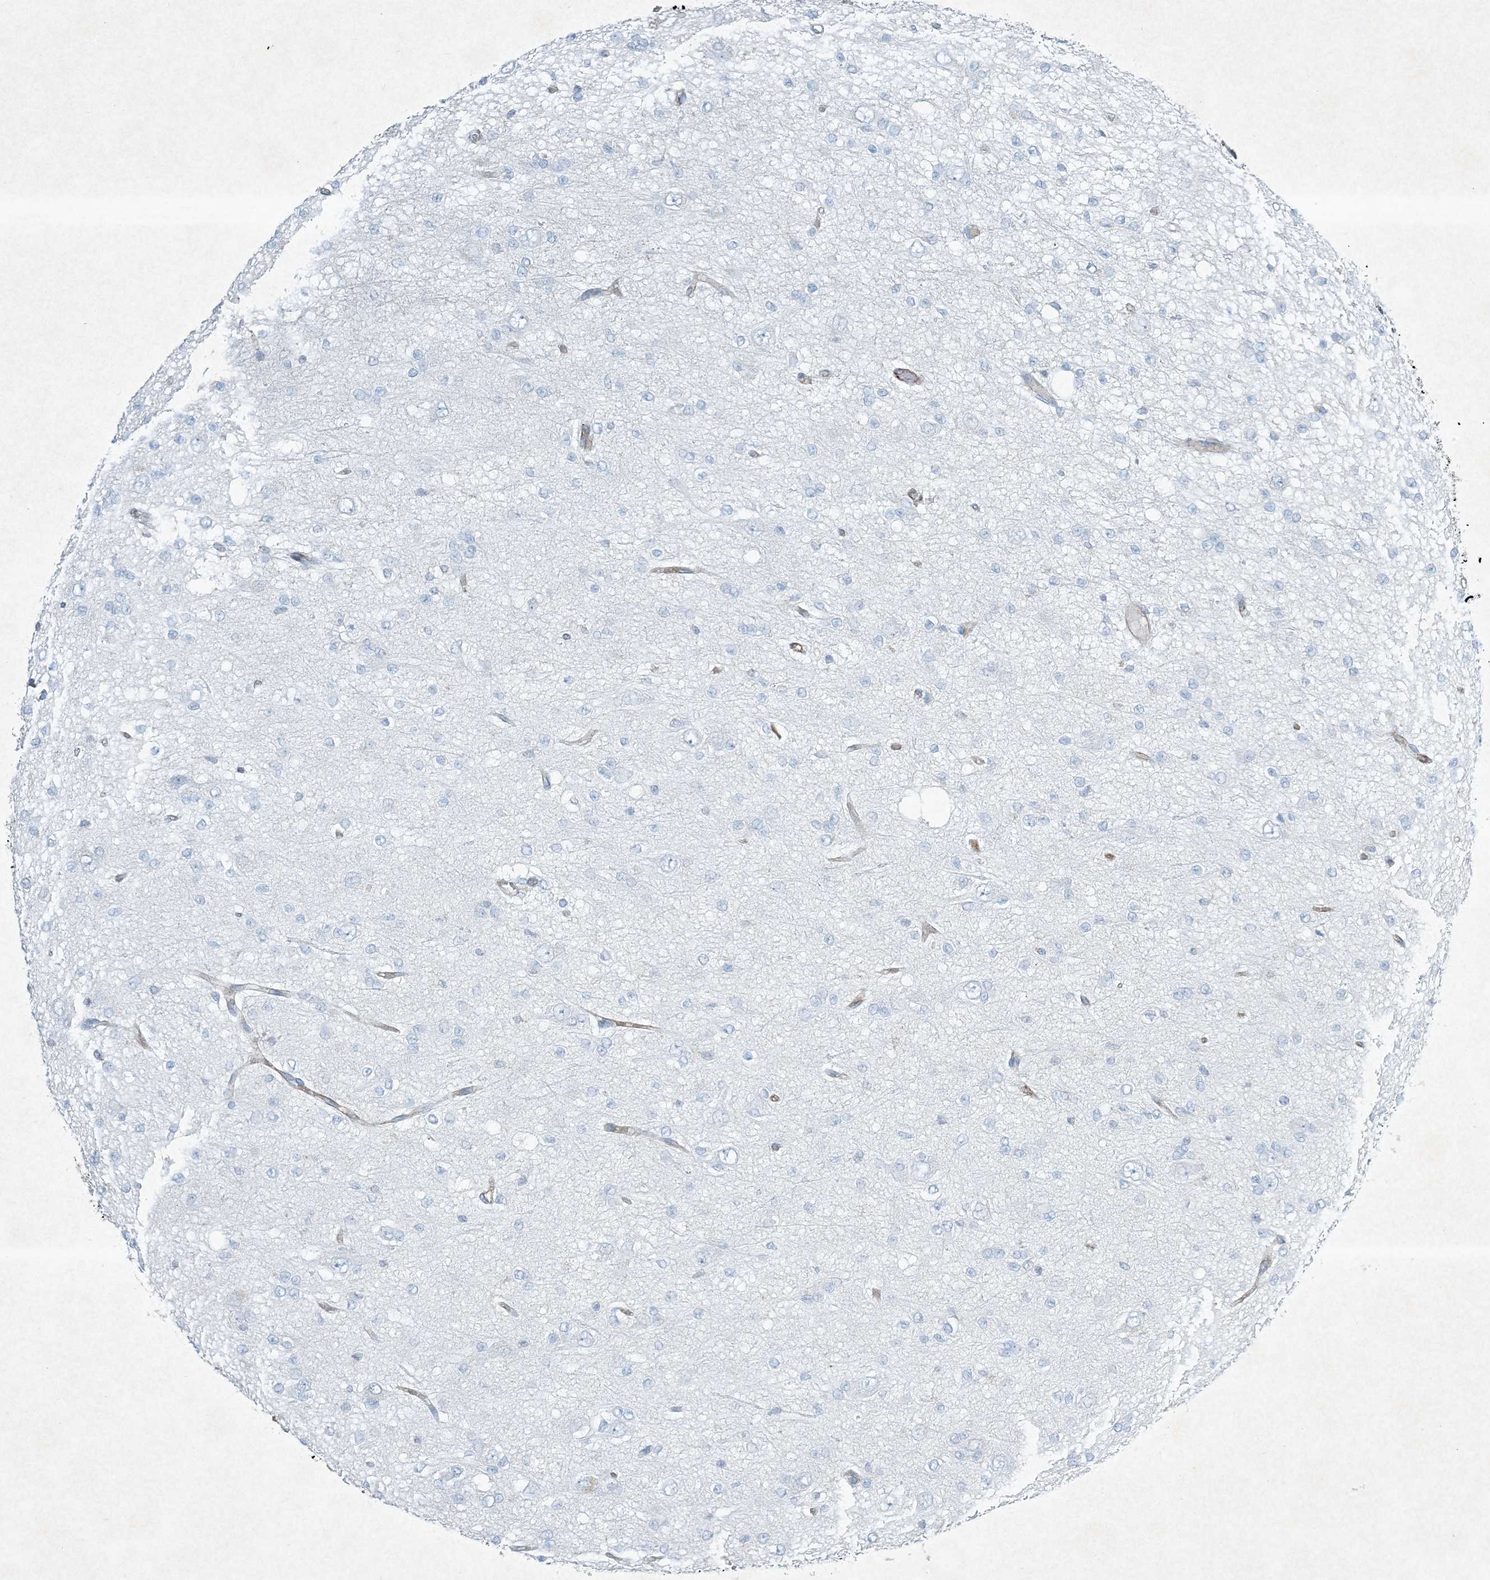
{"staining": {"intensity": "negative", "quantity": "none", "location": "none"}, "tissue": "glioma", "cell_type": "Tumor cells", "image_type": "cancer", "snomed": [{"axis": "morphology", "description": "Glioma, malignant, Low grade"}, {"axis": "topography", "description": "Brain"}], "caption": "Human malignant glioma (low-grade) stained for a protein using IHC reveals no staining in tumor cells.", "gene": "PGM5", "patient": {"sex": "male", "age": 38}}